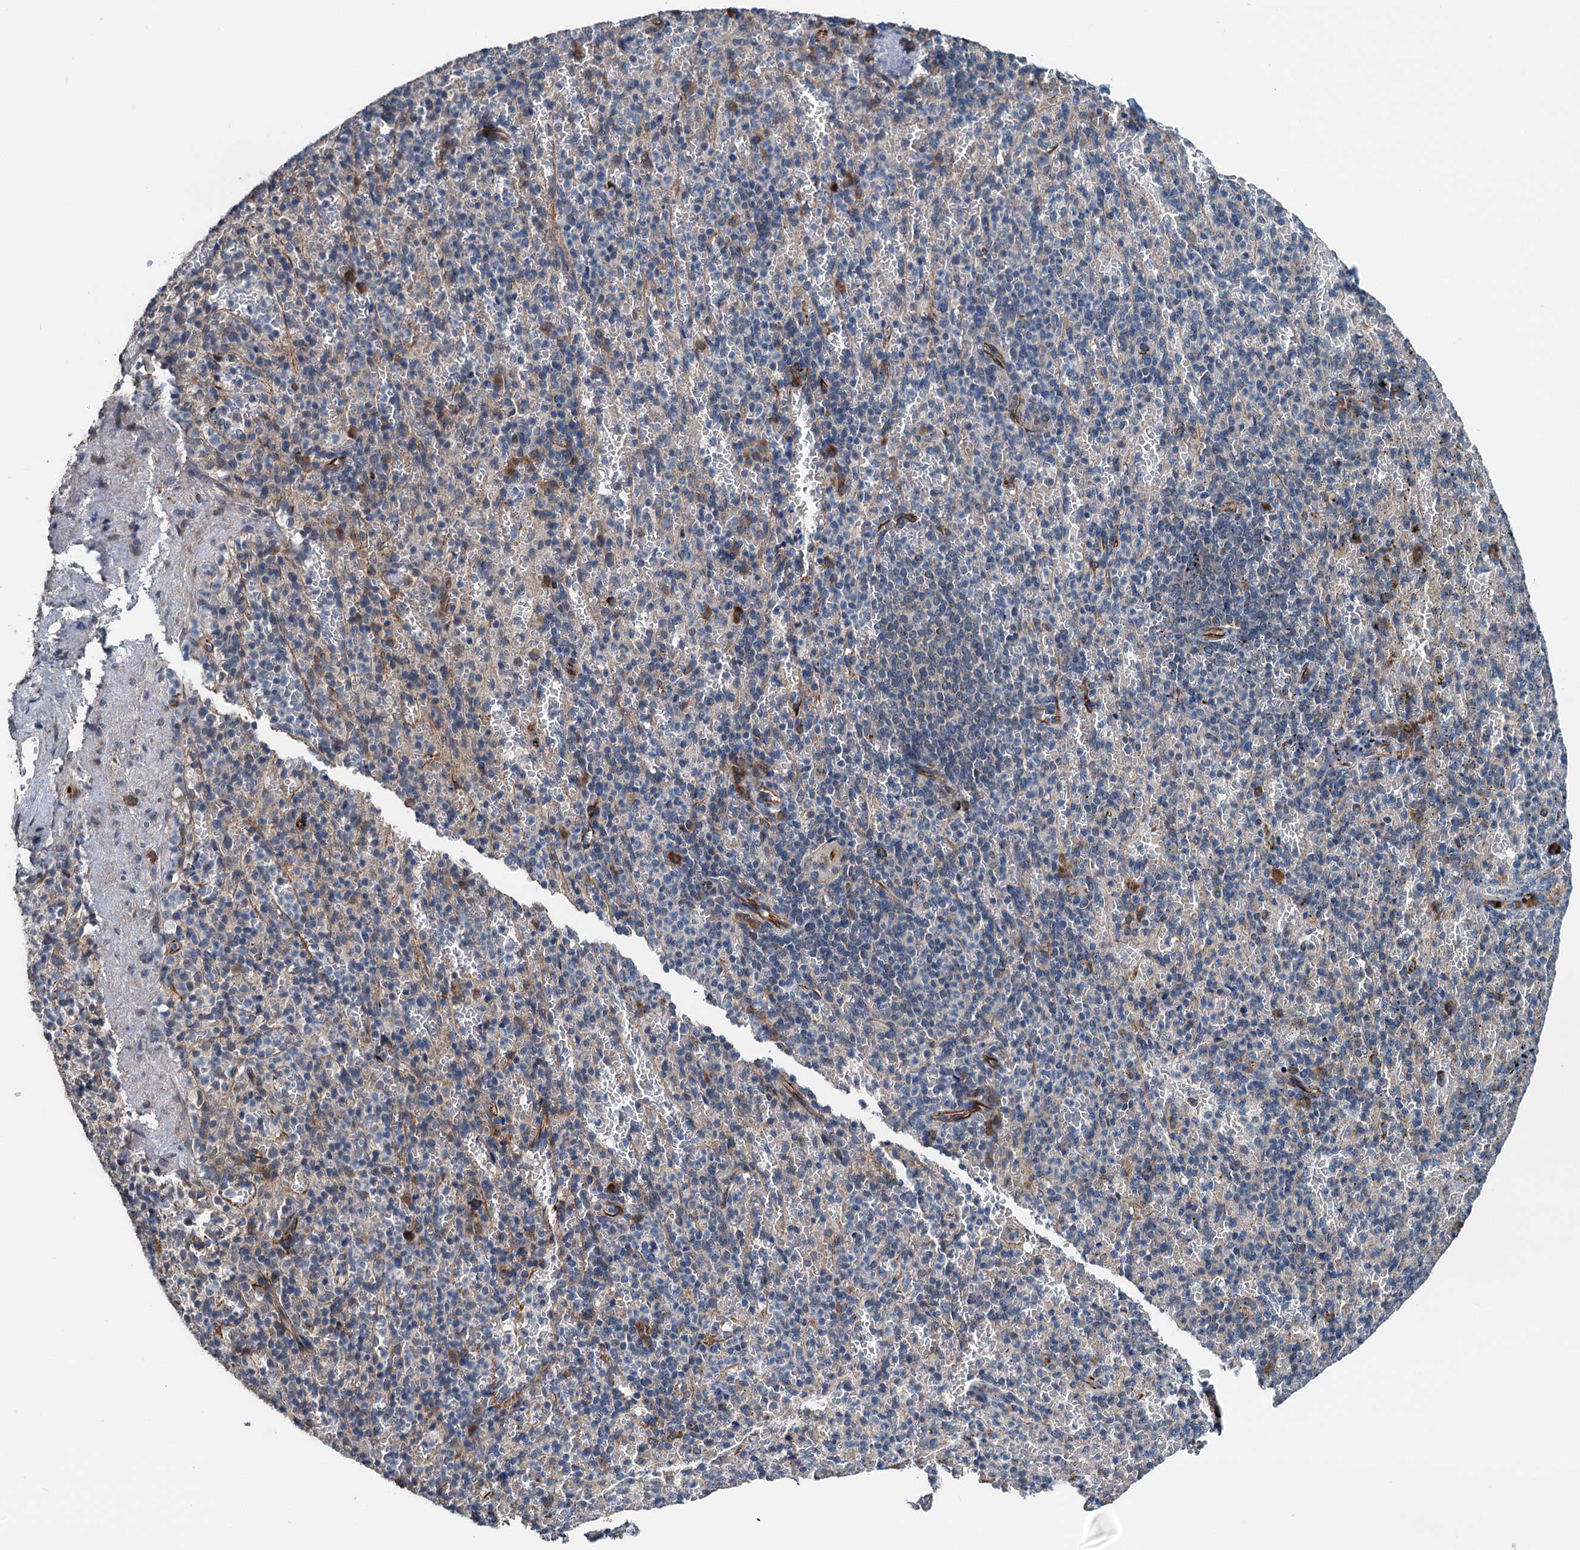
{"staining": {"intensity": "negative", "quantity": "none", "location": "none"}, "tissue": "spleen", "cell_type": "Cells in red pulp", "image_type": "normal", "snomed": [{"axis": "morphology", "description": "Normal tissue, NOS"}, {"axis": "topography", "description": "Spleen"}], "caption": "Cells in red pulp are negative for brown protein staining in unremarkable spleen. (Brightfield microscopy of DAB immunohistochemistry (IHC) at high magnification).", "gene": "ELAC1", "patient": {"sex": "female", "age": 74}}